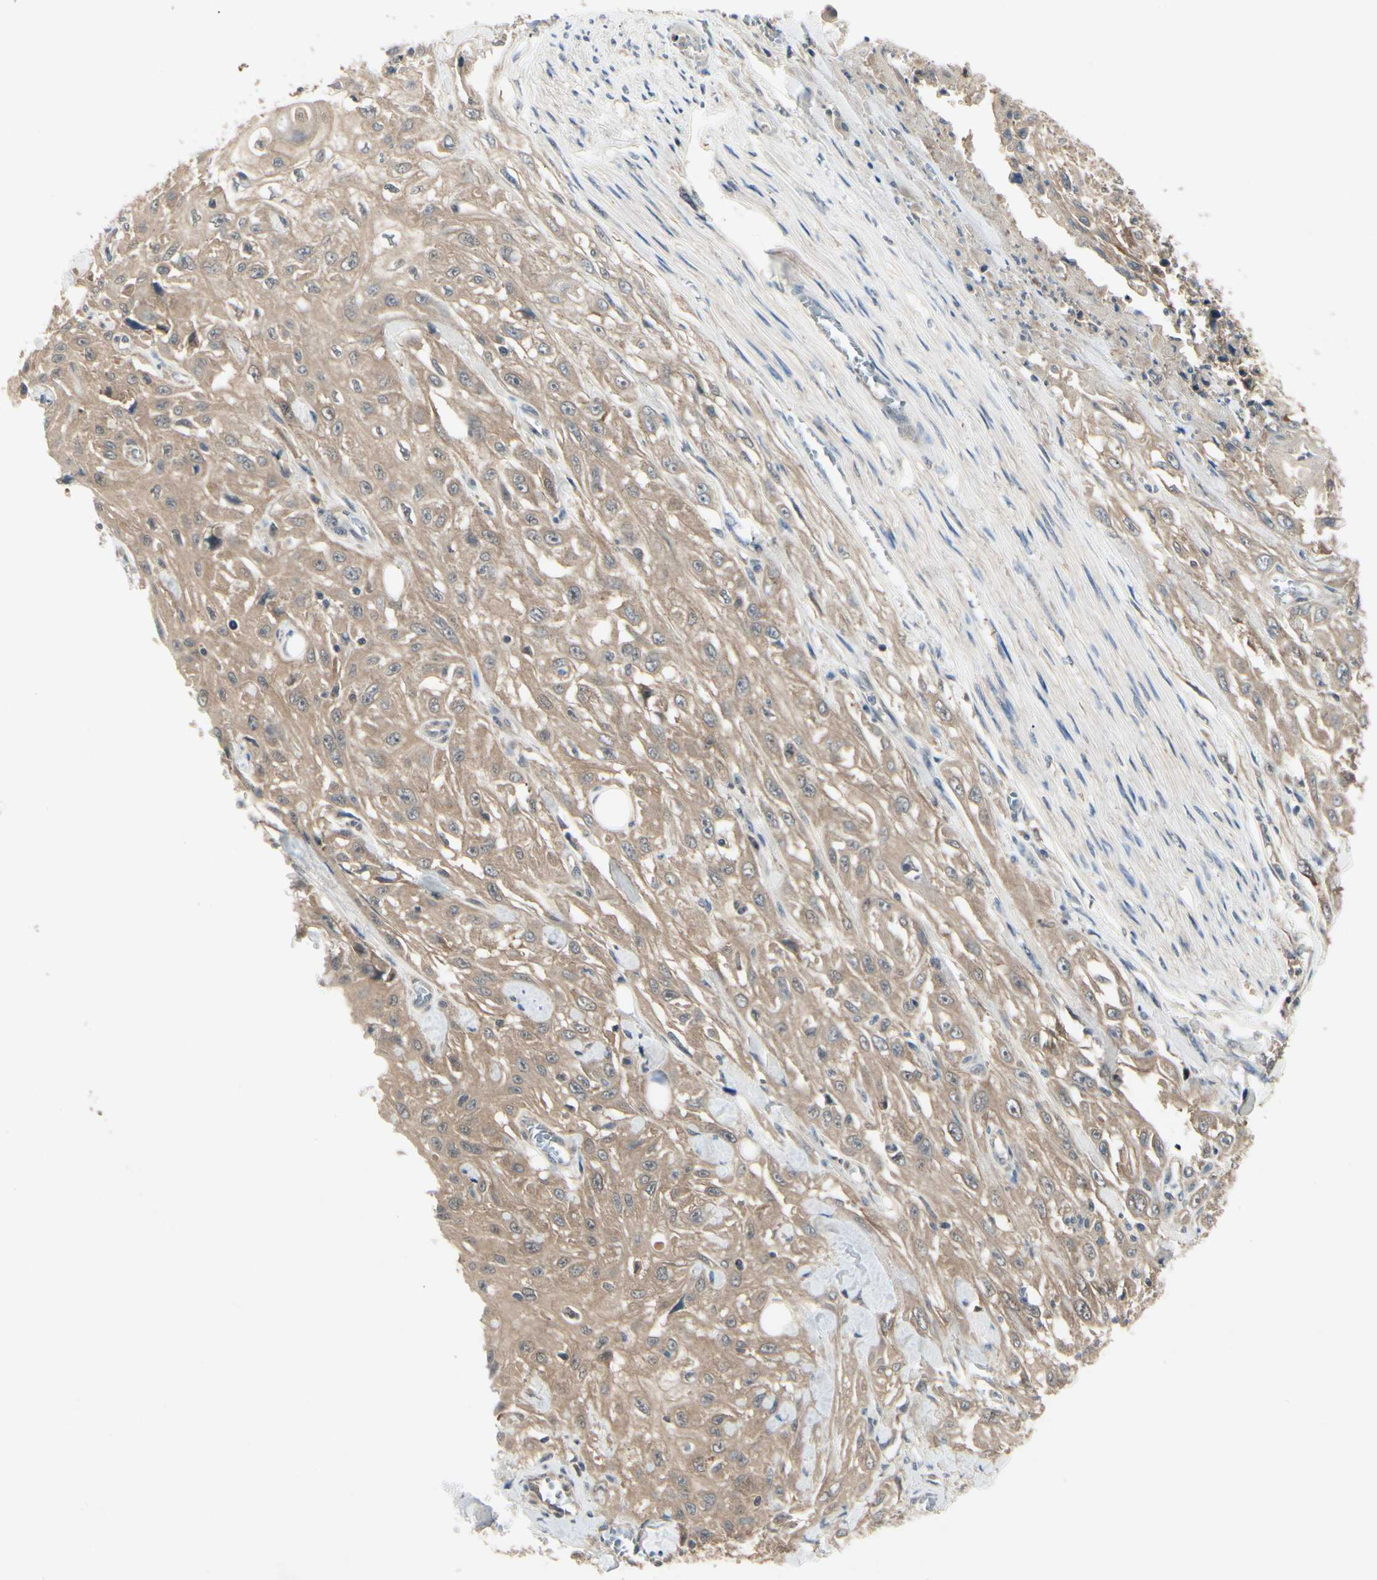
{"staining": {"intensity": "moderate", "quantity": ">75%", "location": "cytoplasmic/membranous"}, "tissue": "skin cancer", "cell_type": "Tumor cells", "image_type": "cancer", "snomed": [{"axis": "morphology", "description": "Squamous cell carcinoma, NOS"}, {"axis": "morphology", "description": "Squamous cell carcinoma, metastatic, NOS"}, {"axis": "topography", "description": "Skin"}, {"axis": "topography", "description": "Lymph node"}], "caption": "Skin squamous cell carcinoma stained with DAB immunohistochemistry demonstrates medium levels of moderate cytoplasmic/membranous staining in about >75% of tumor cells. (IHC, brightfield microscopy, high magnification).", "gene": "RNF14", "patient": {"sex": "male", "age": 75}}